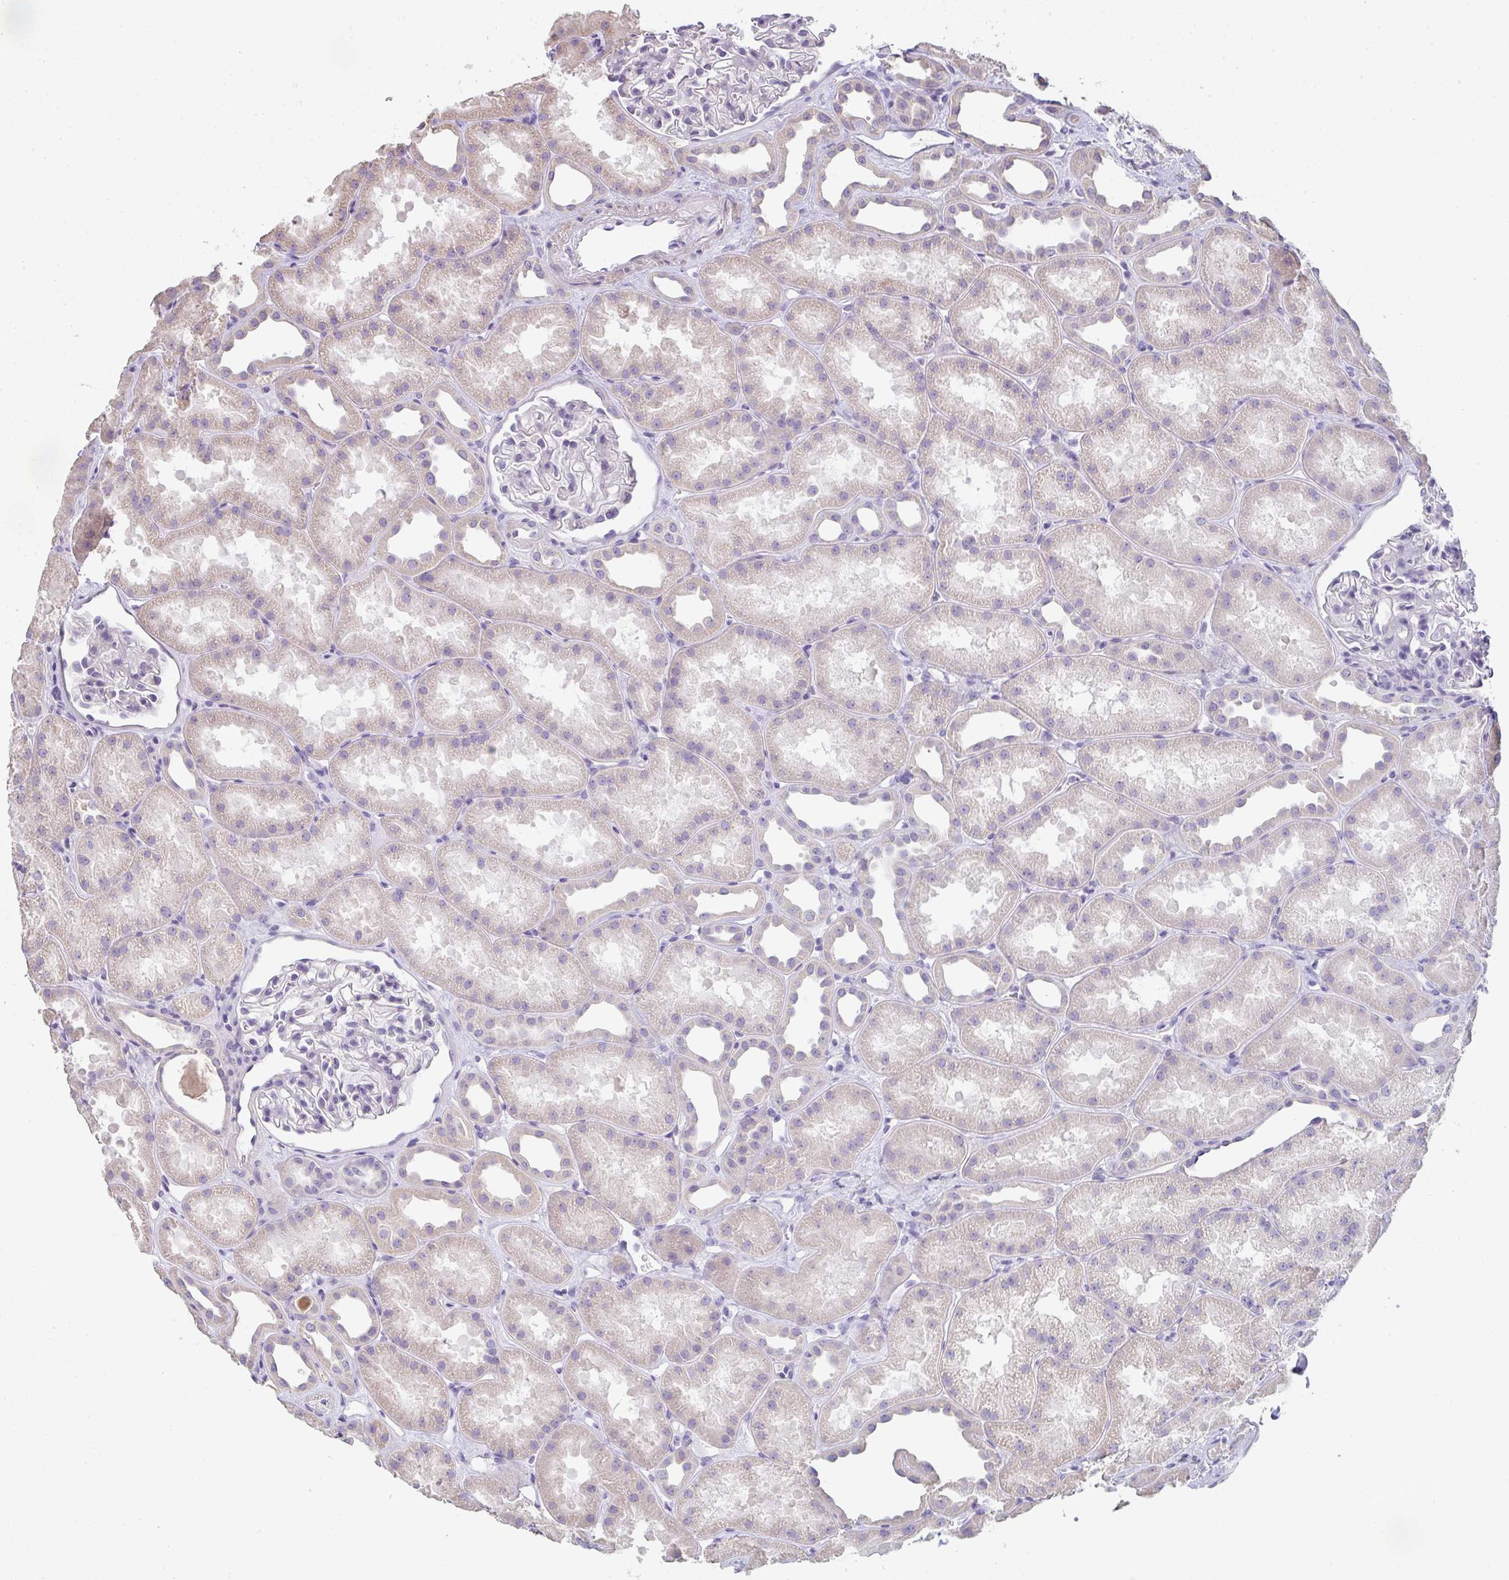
{"staining": {"intensity": "negative", "quantity": "none", "location": "none"}, "tissue": "kidney", "cell_type": "Cells in glomeruli", "image_type": "normal", "snomed": [{"axis": "morphology", "description": "Normal tissue, NOS"}, {"axis": "topography", "description": "Kidney"}], "caption": "This is a image of IHC staining of normal kidney, which shows no staining in cells in glomeruli.", "gene": "ZNF215", "patient": {"sex": "male", "age": 61}}